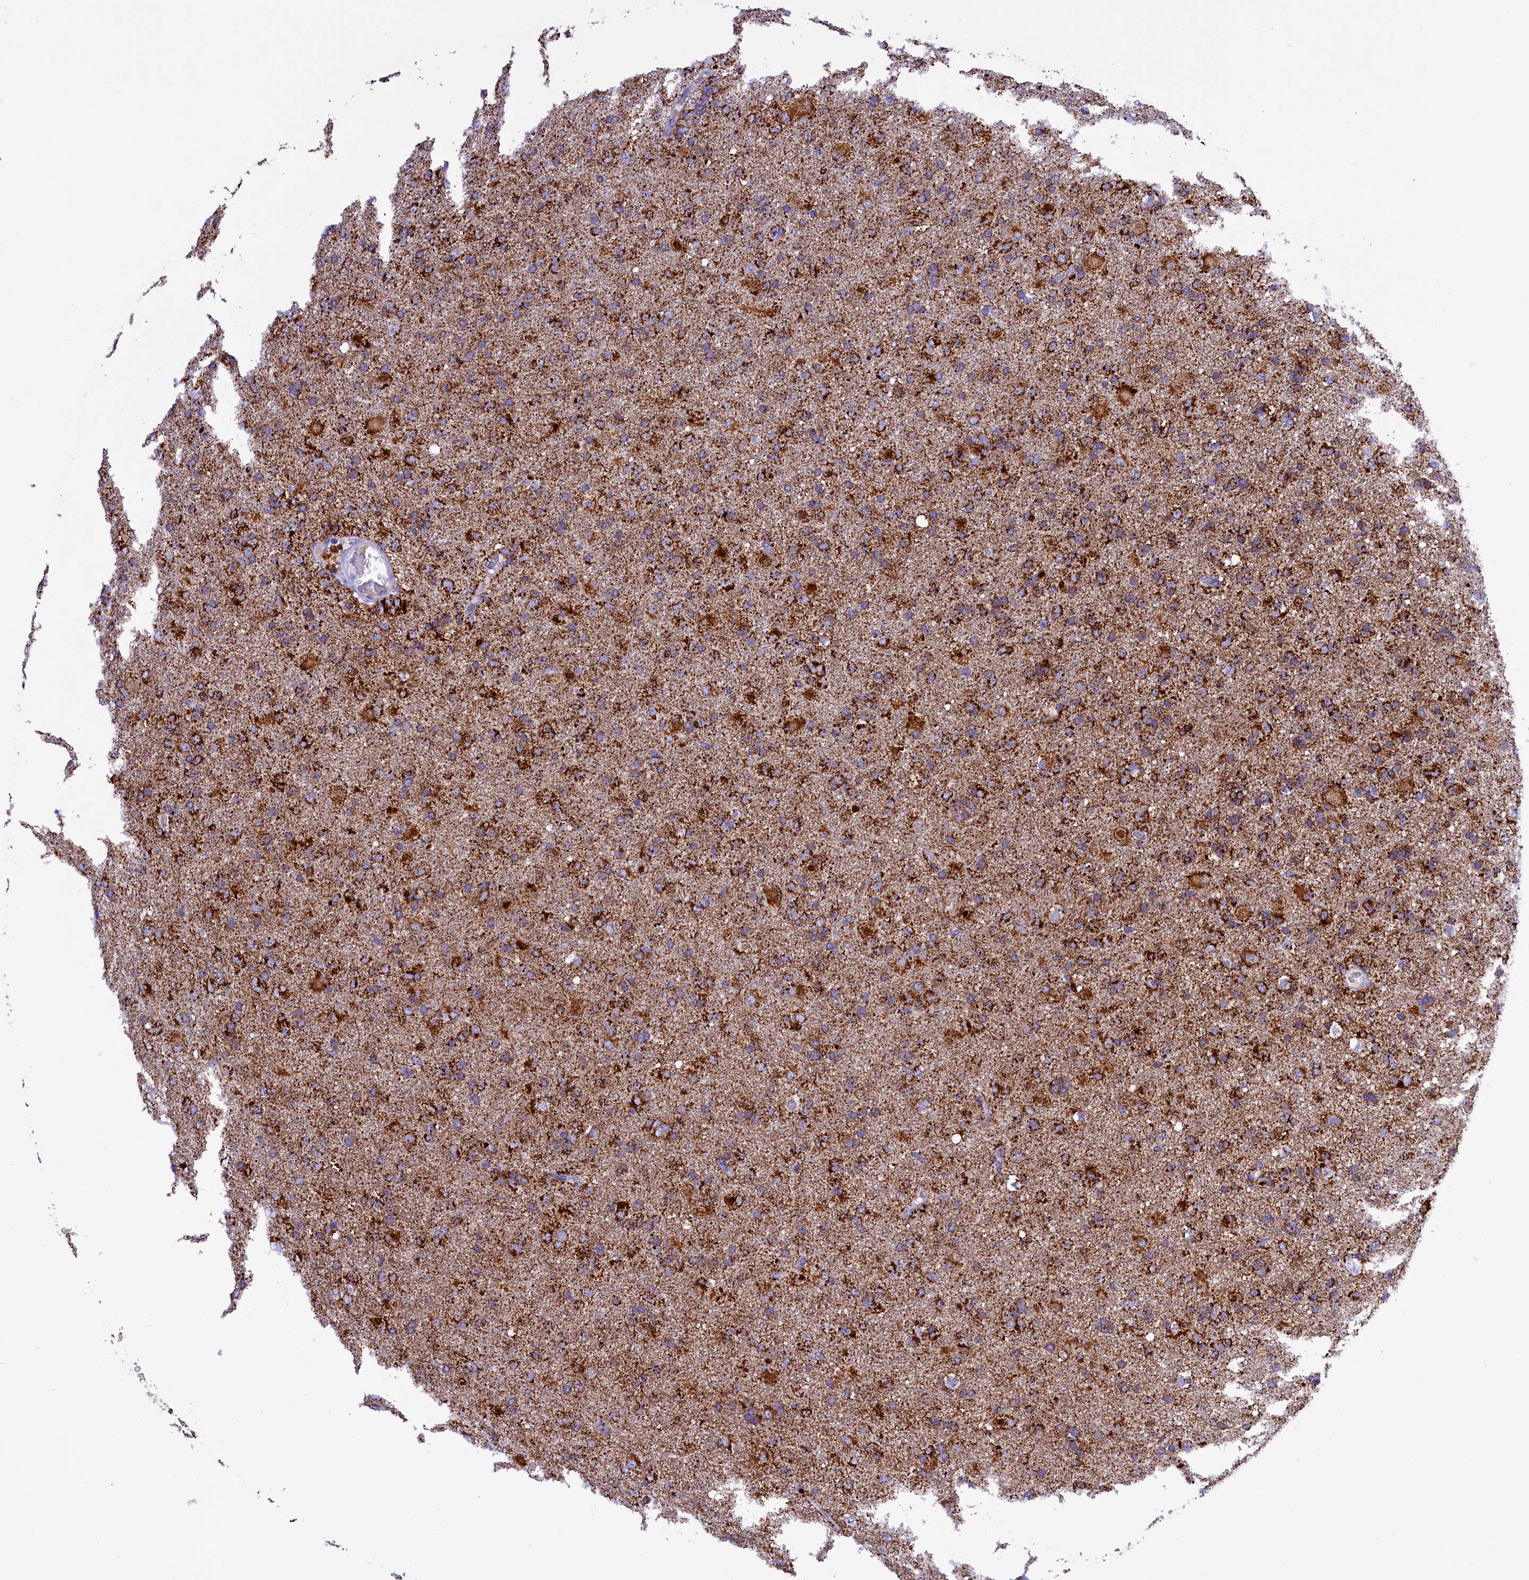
{"staining": {"intensity": "strong", "quantity": ">75%", "location": "cytoplasmic/membranous"}, "tissue": "glioma", "cell_type": "Tumor cells", "image_type": "cancer", "snomed": [{"axis": "morphology", "description": "Glioma, malignant, Low grade"}, {"axis": "topography", "description": "Brain"}], "caption": "Glioma stained with a brown dye displays strong cytoplasmic/membranous positive staining in about >75% of tumor cells.", "gene": "ABAT", "patient": {"sex": "male", "age": 65}}